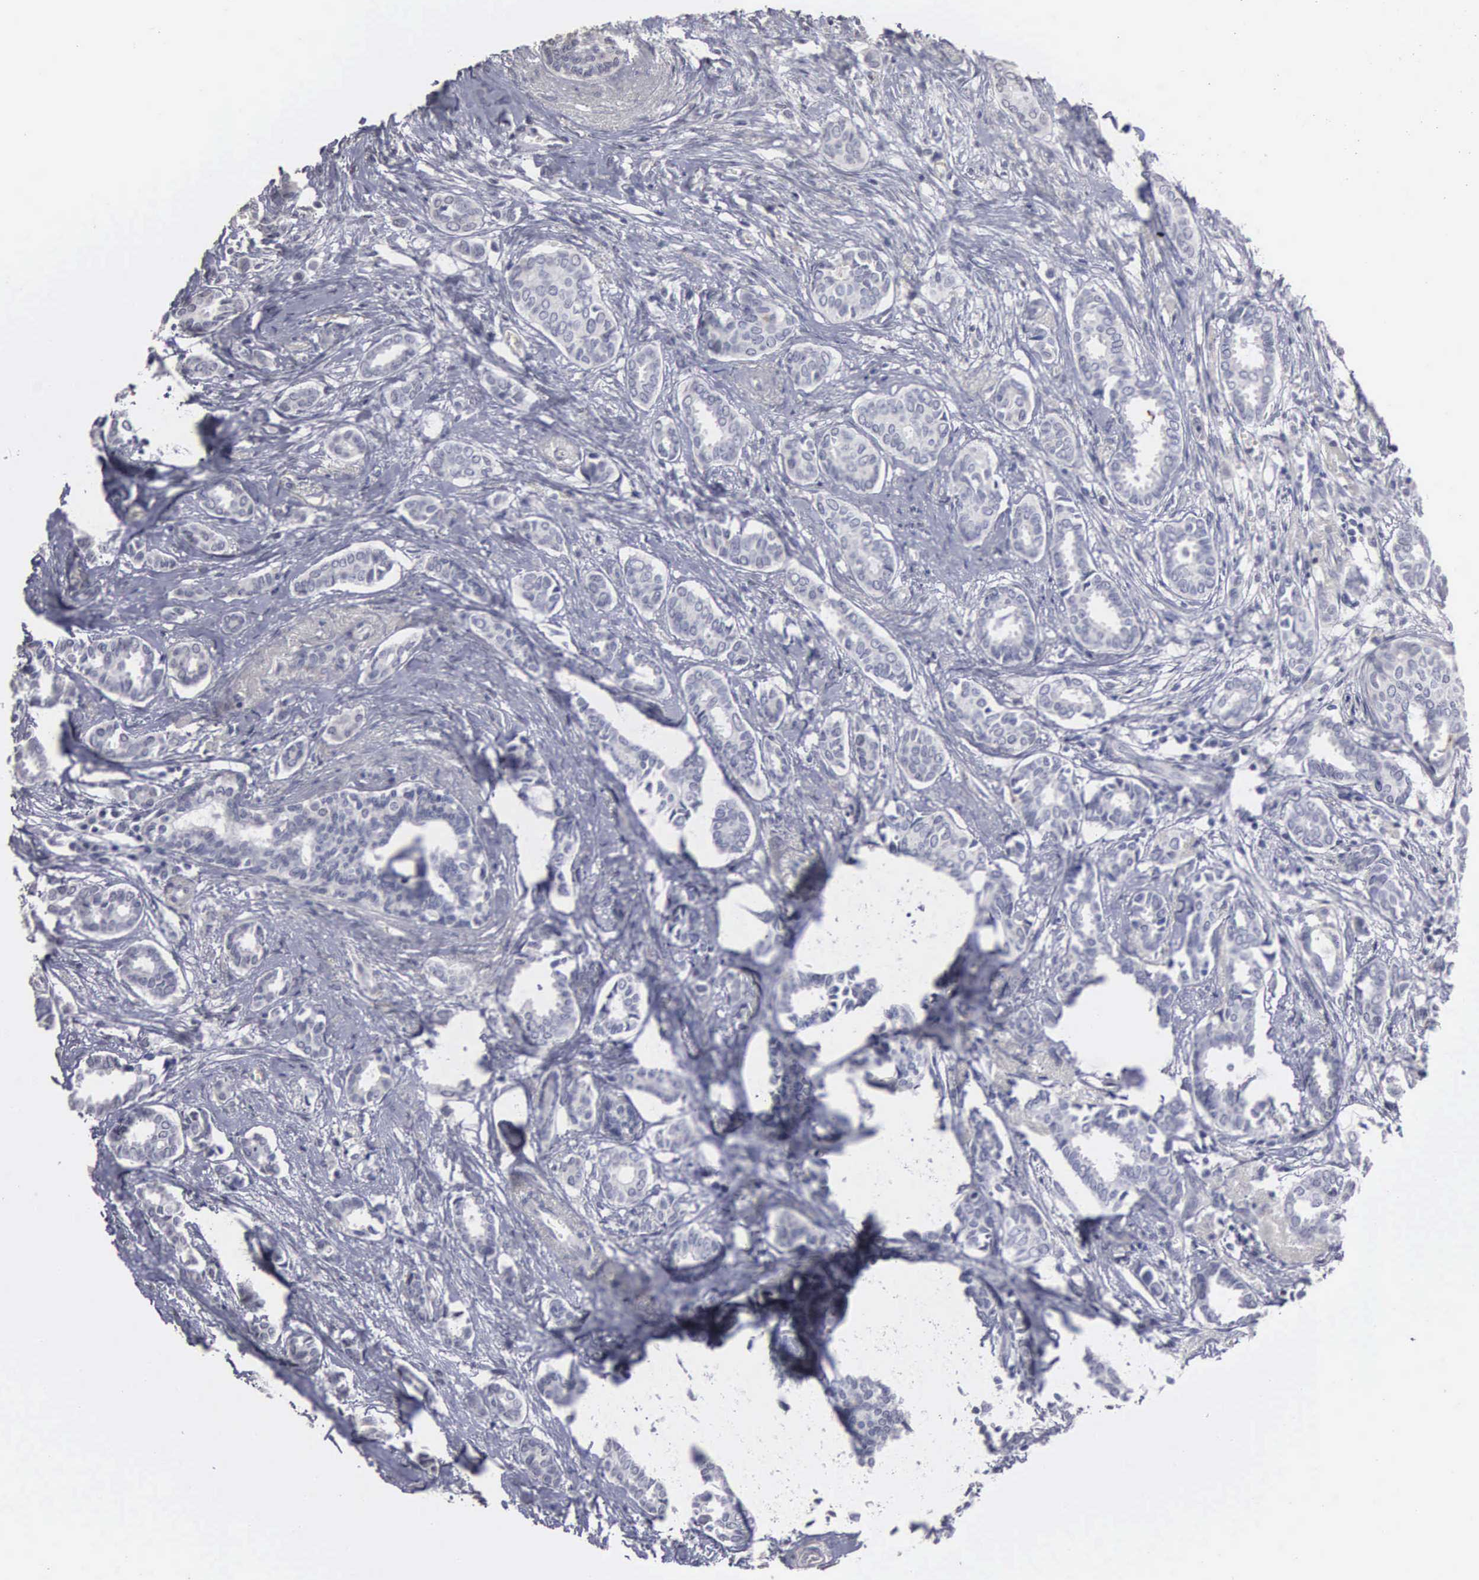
{"staining": {"intensity": "negative", "quantity": "none", "location": "none"}, "tissue": "breast cancer", "cell_type": "Tumor cells", "image_type": "cancer", "snomed": [{"axis": "morphology", "description": "Duct carcinoma"}, {"axis": "topography", "description": "Breast"}], "caption": "Immunohistochemistry (IHC) photomicrograph of neoplastic tissue: human breast cancer (invasive ductal carcinoma) stained with DAB displays no significant protein expression in tumor cells.", "gene": "UPB1", "patient": {"sex": "female", "age": 50}}